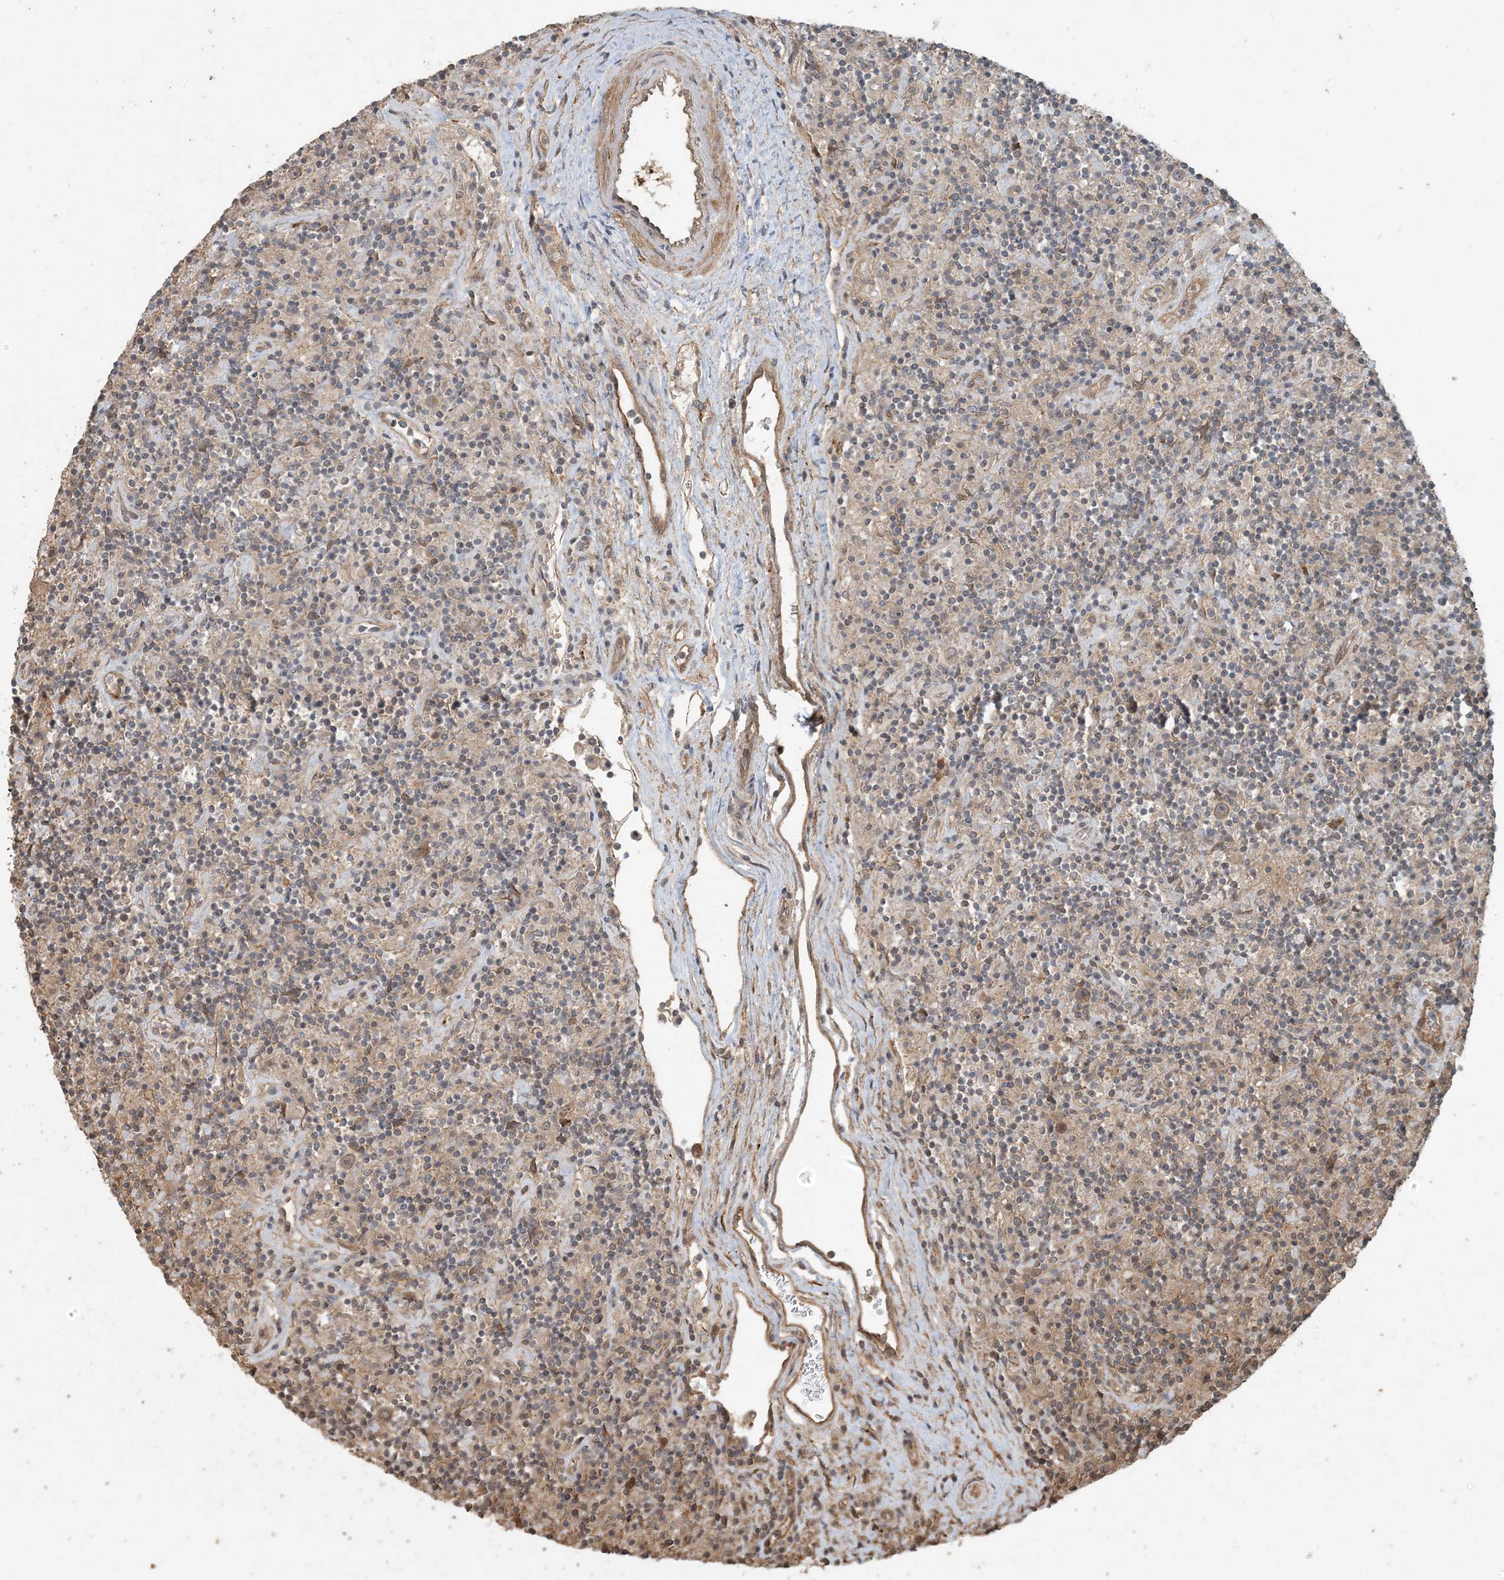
{"staining": {"intensity": "moderate", "quantity": ">75%", "location": "cytoplasmic/membranous"}, "tissue": "lymphoma", "cell_type": "Tumor cells", "image_type": "cancer", "snomed": [{"axis": "morphology", "description": "Hodgkin's disease, NOS"}, {"axis": "topography", "description": "Lymph node"}], "caption": "Tumor cells exhibit medium levels of moderate cytoplasmic/membranous expression in approximately >75% of cells in Hodgkin's disease.", "gene": "AK9", "patient": {"sex": "male", "age": 70}}